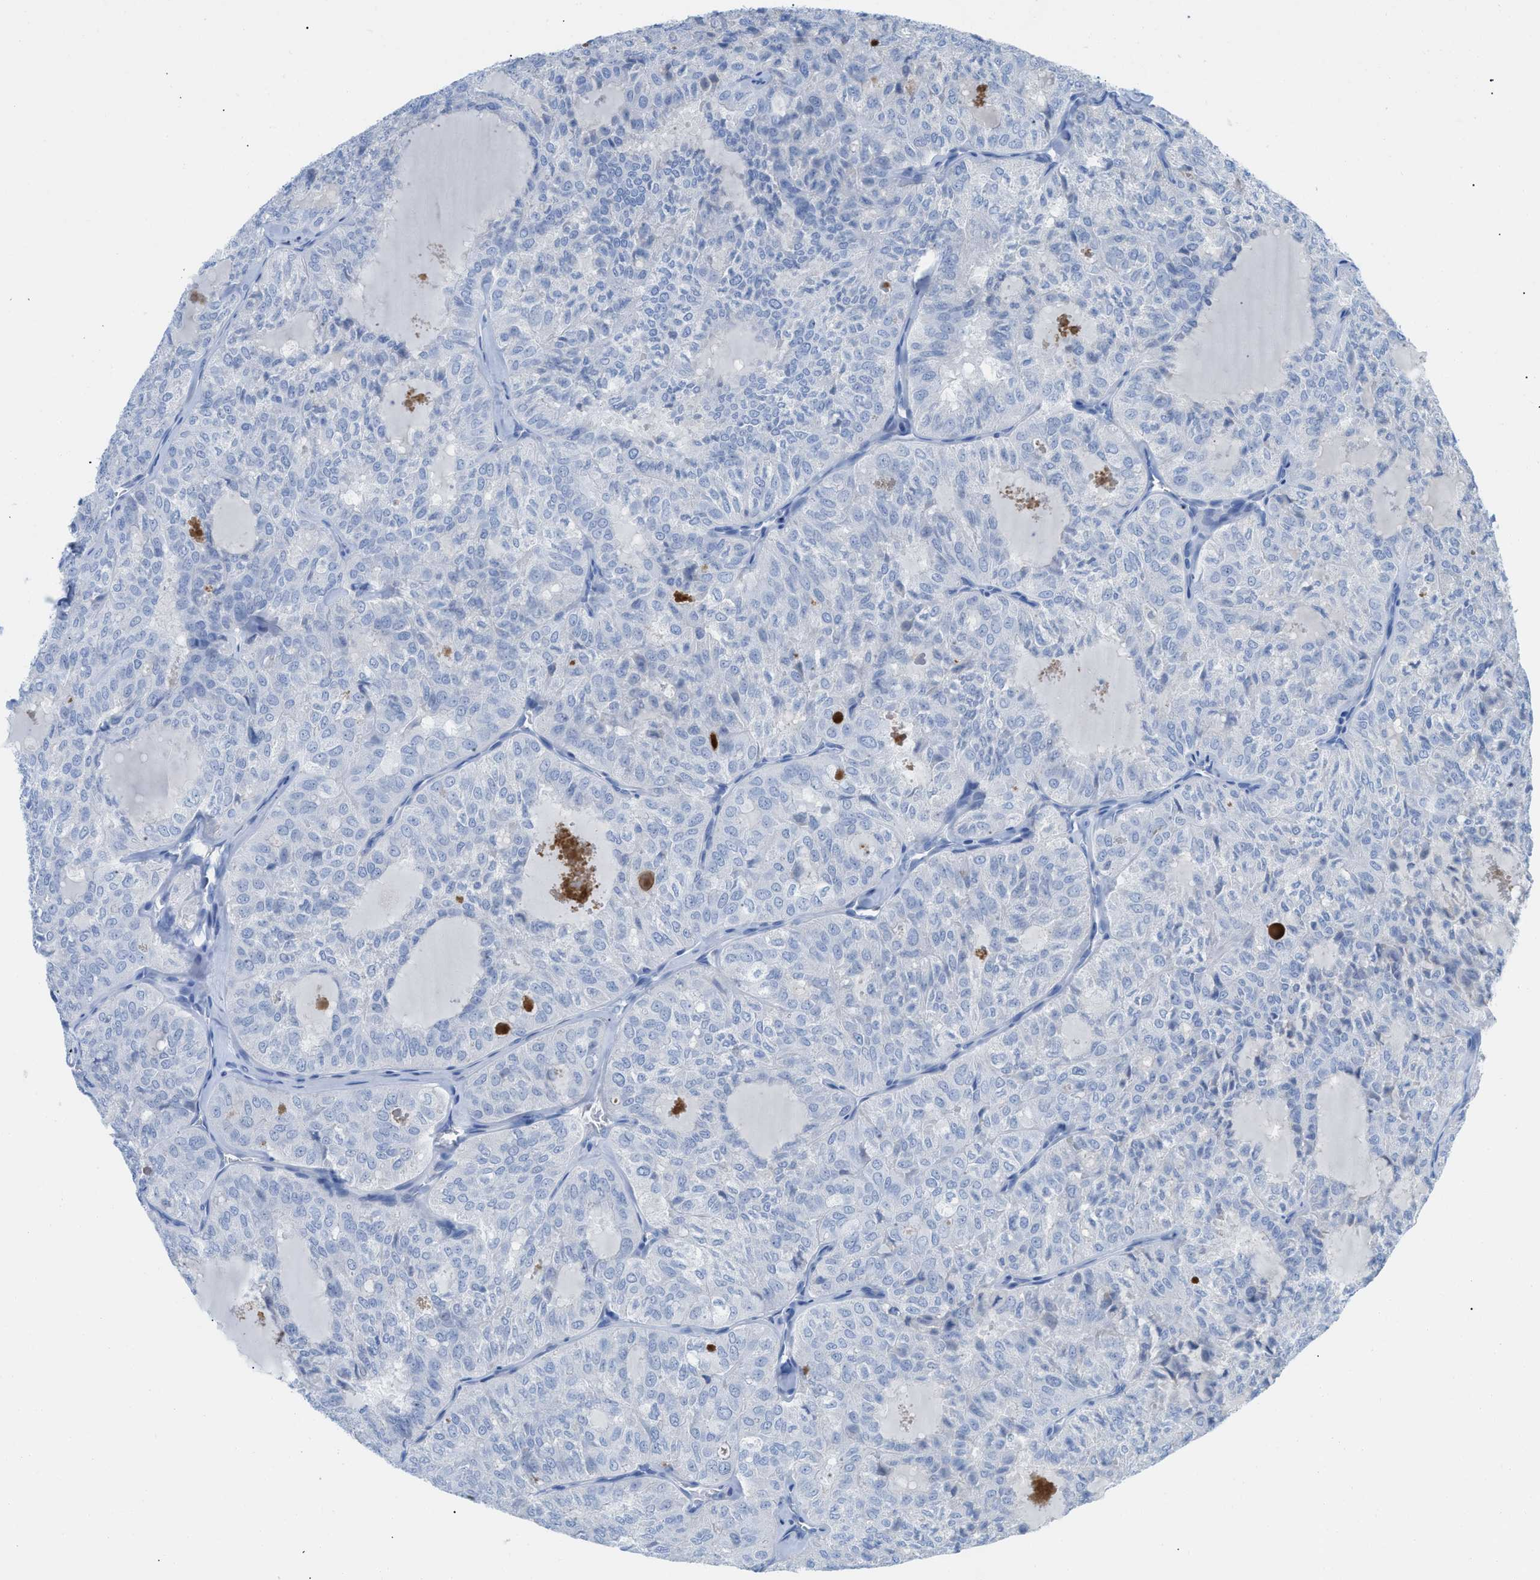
{"staining": {"intensity": "negative", "quantity": "none", "location": "none"}, "tissue": "thyroid cancer", "cell_type": "Tumor cells", "image_type": "cancer", "snomed": [{"axis": "morphology", "description": "Follicular adenoma carcinoma, NOS"}, {"axis": "topography", "description": "Thyroid gland"}], "caption": "Immunohistochemical staining of human follicular adenoma carcinoma (thyroid) reveals no significant expression in tumor cells.", "gene": "TCL1A", "patient": {"sex": "male", "age": 75}}